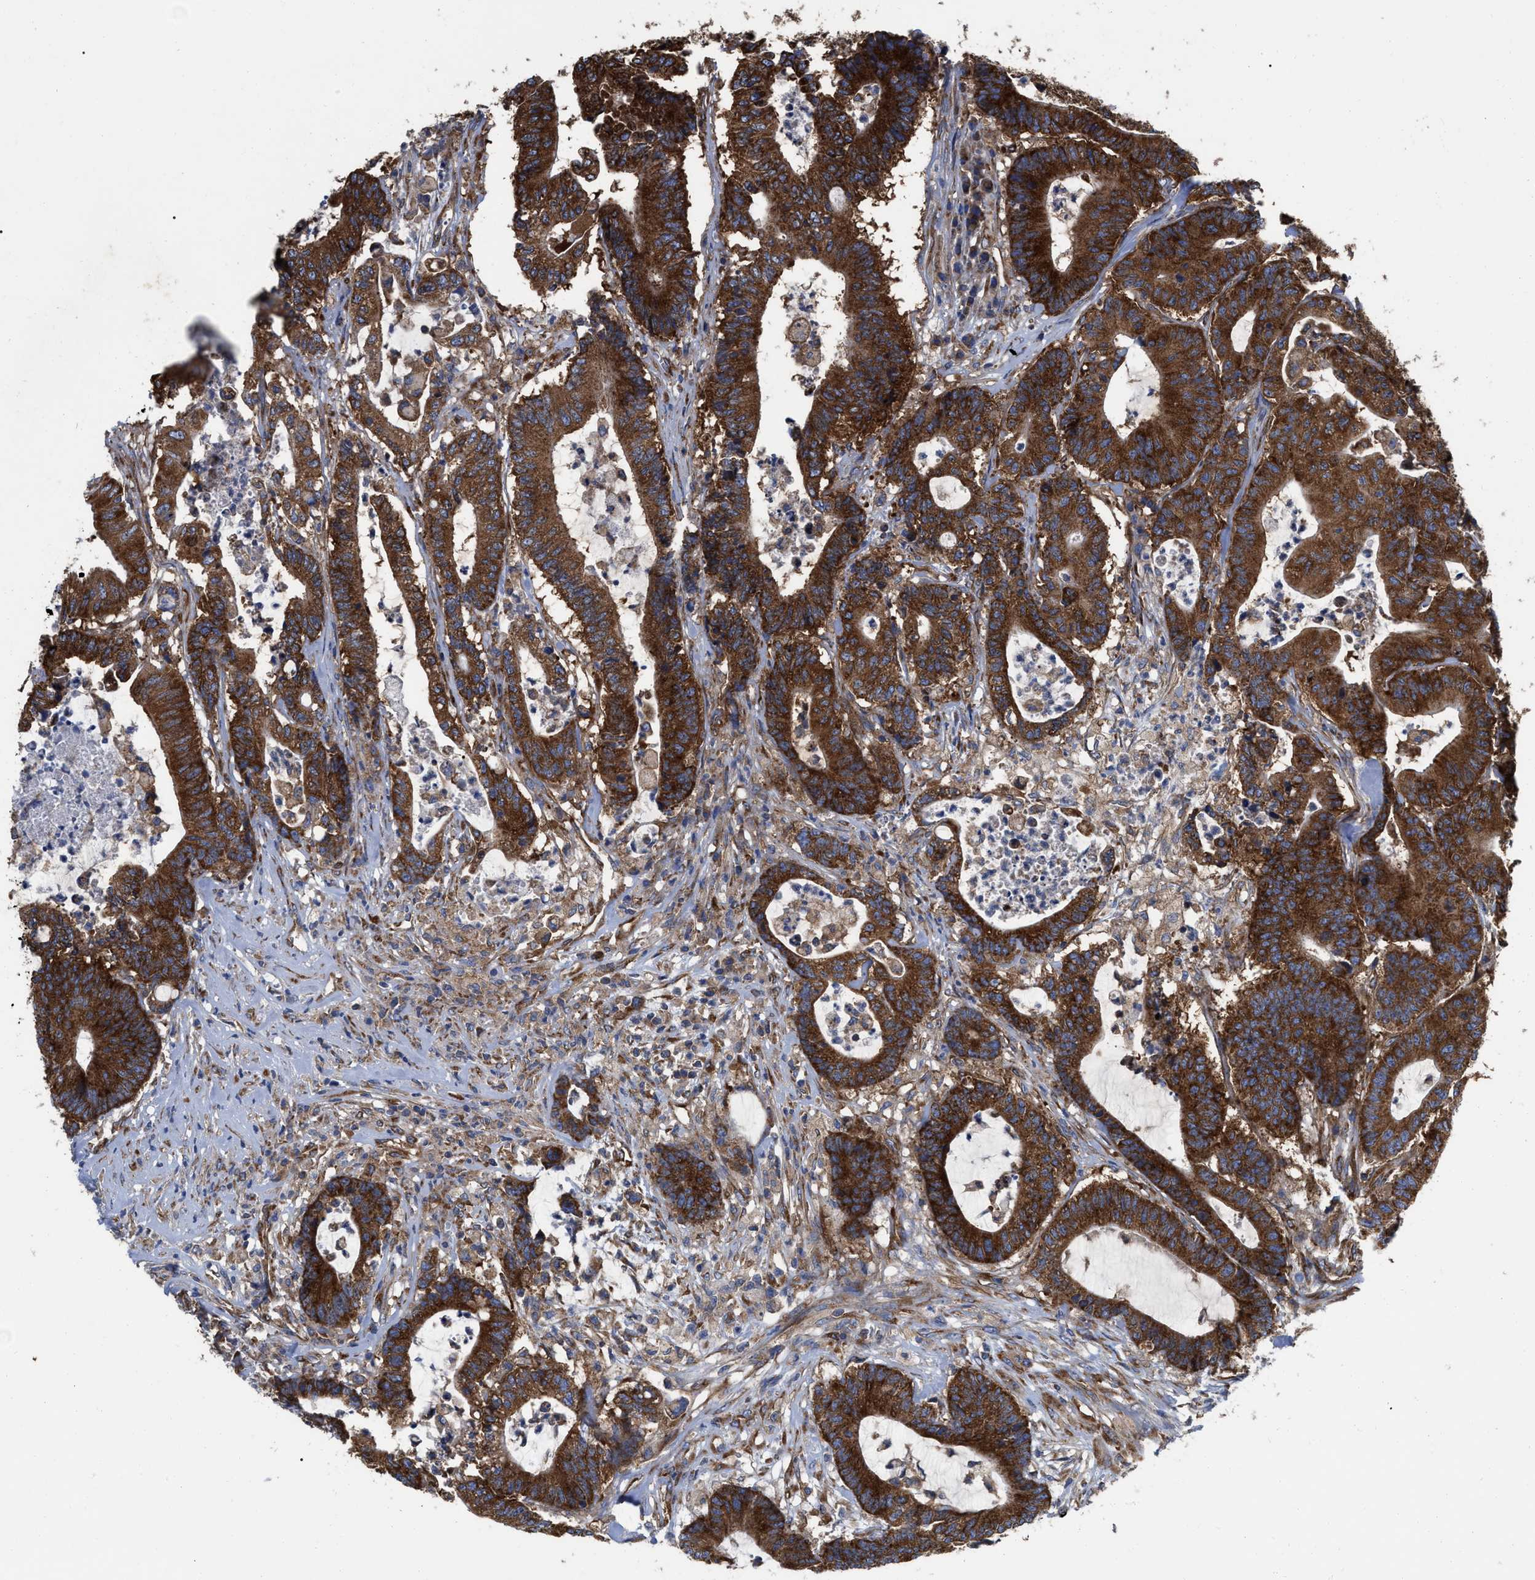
{"staining": {"intensity": "strong", "quantity": ">75%", "location": "cytoplasmic/membranous"}, "tissue": "colorectal cancer", "cell_type": "Tumor cells", "image_type": "cancer", "snomed": [{"axis": "morphology", "description": "Adenocarcinoma, NOS"}, {"axis": "topography", "description": "Colon"}], "caption": "Immunohistochemistry (IHC) histopathology image of neoplastic tissue: human colorectal cancer stained using immunohistochemistry demonstrates high levels of strong protein expression localized specifically in the cytoplasmic/membranous of tumor cells, appearing as a cytoplasmic/membranous brown color.", "gene": "FAM120A", "patient": {"sex": "female", "age": 84}}